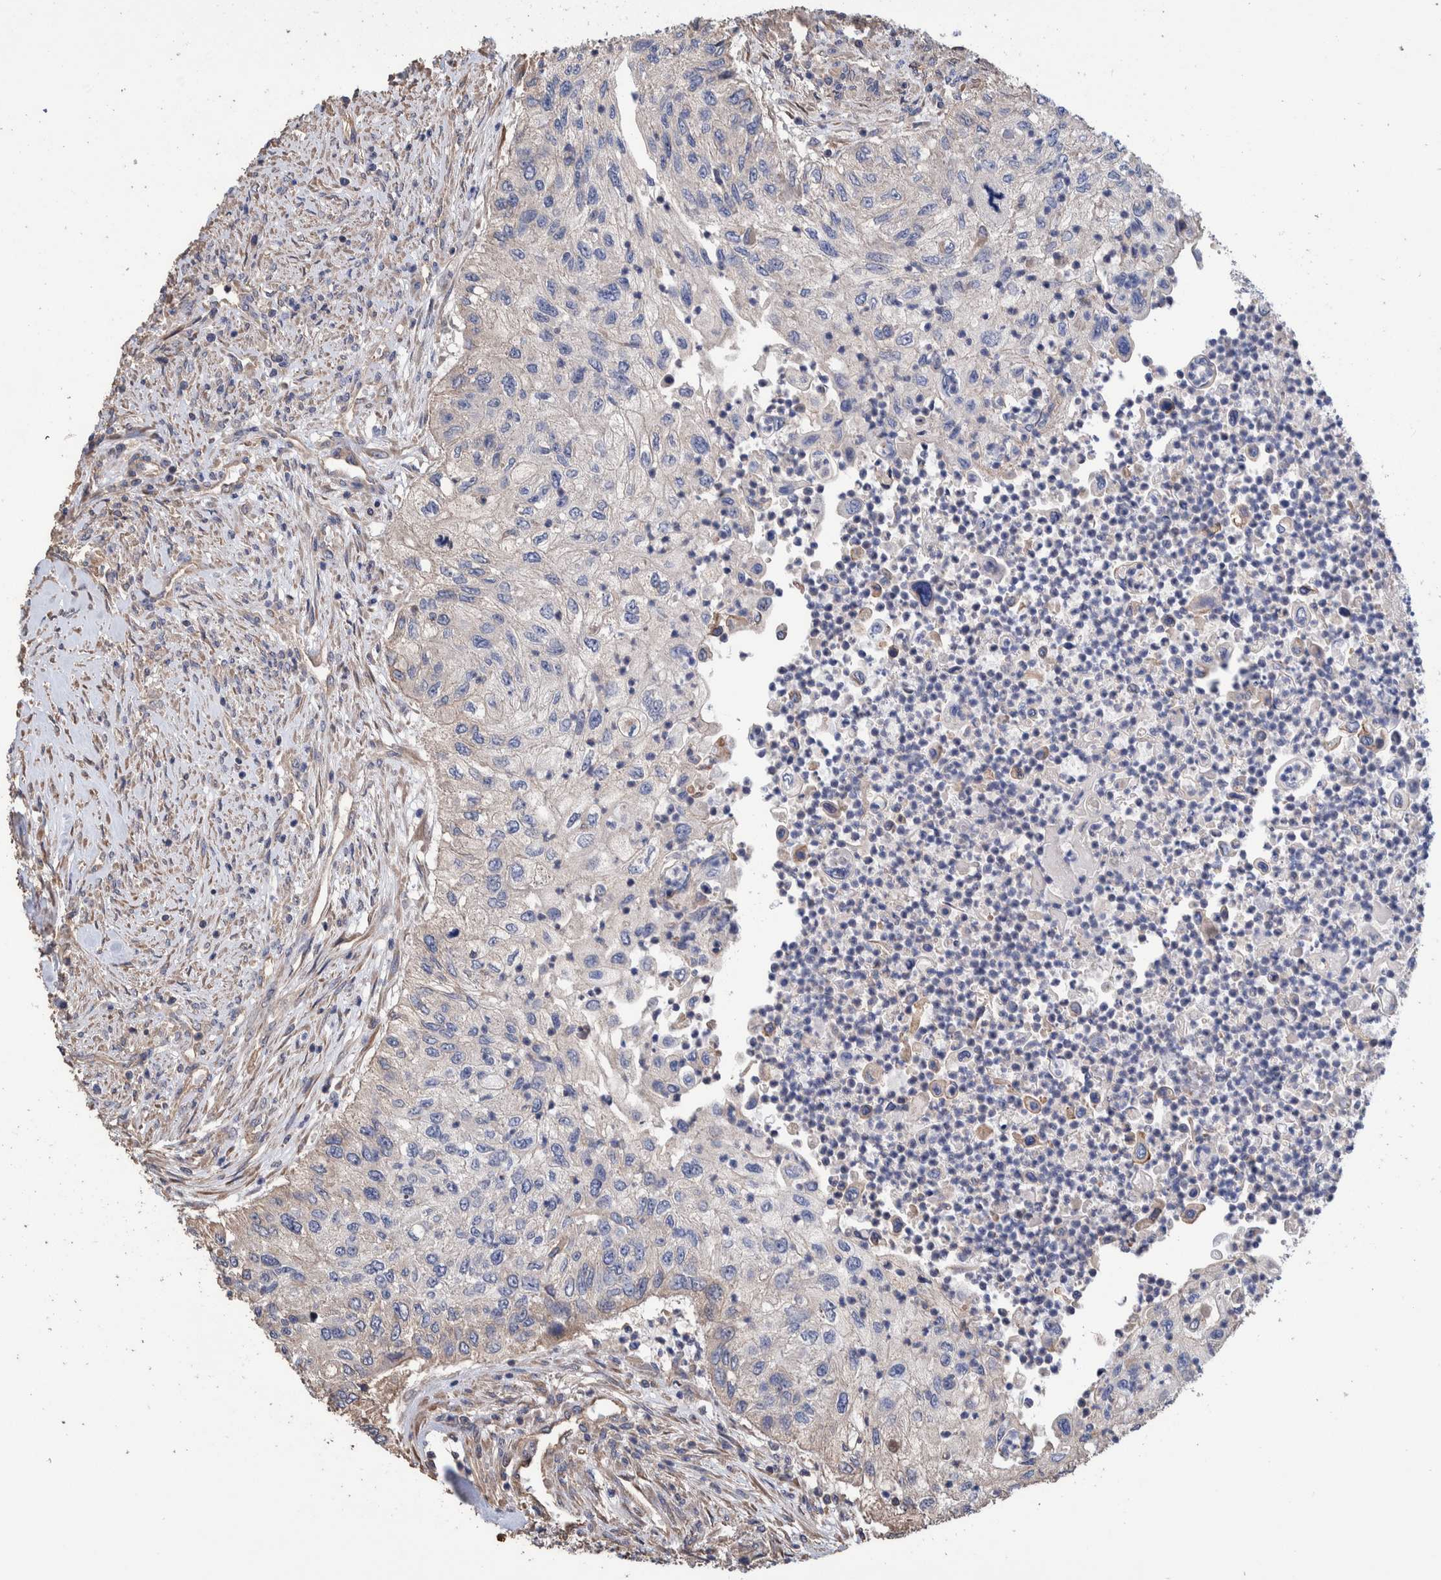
{"staining": {"intensity": "negative", "quantity": "none", "location": "none"}, "tissue": "urothelial cancer", "cell_type": "Tumor cells", "image_type": "cancer", "snomed": [{"axis": "morphology", "description": "Urothelial carcinoma, High grade"}, {"axis": "topography", "description": "Urinary bladder"}], "caption": "The micrograph displays no staining of tumor cells in urothelial cancer. (DAB (3,3'-diaminobenzidine) immunohistochemistry with hematoxylin counter stain).", "gene": "SLC45A4", "patient": {"sex": "female", "age": 60}}